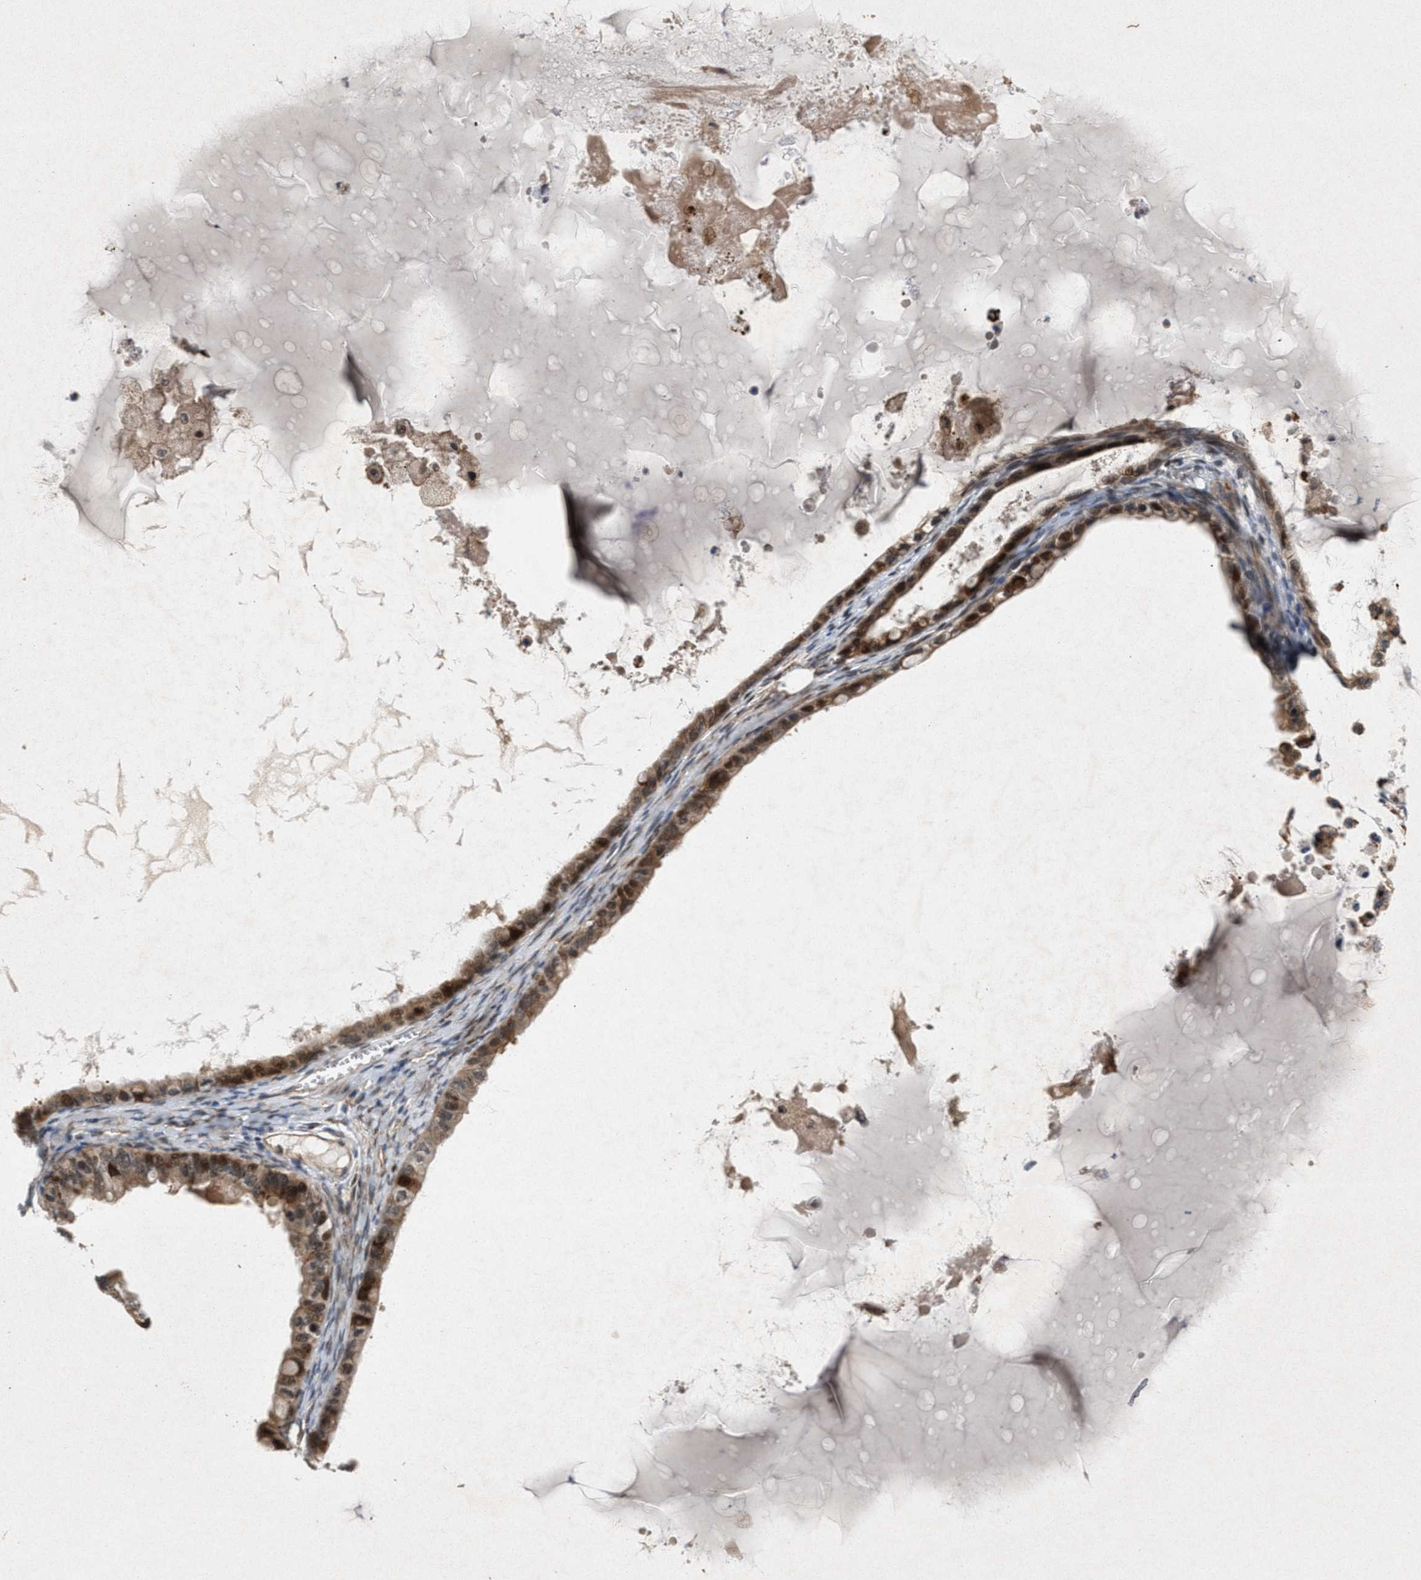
{"staining": {"intensity": "moderate", "quantity": ">75%", "location": "cytoplasmic/membranous,nuclear"}, "tissue": "ovarian cancer", "cell_type": "Tumor cells", "image_type": "cancer", "snomed": [{"axis": "morphology", "description": "Cystadenocarcinoma, mucinous, NOS"}, {"axis": "topography", "description": "Ovary"}], "caption": "Immunohistochemistry (IHC) image of human ovarian mucinous cystadenocarcinoma stained for a protein (brown), which displays medium levels of moderate cytoplasmic/membranous and nuclear staining in about >75% of tumor cells.", "gene": "MFSD6", "patient": {"sex": "female", "age": 80}}